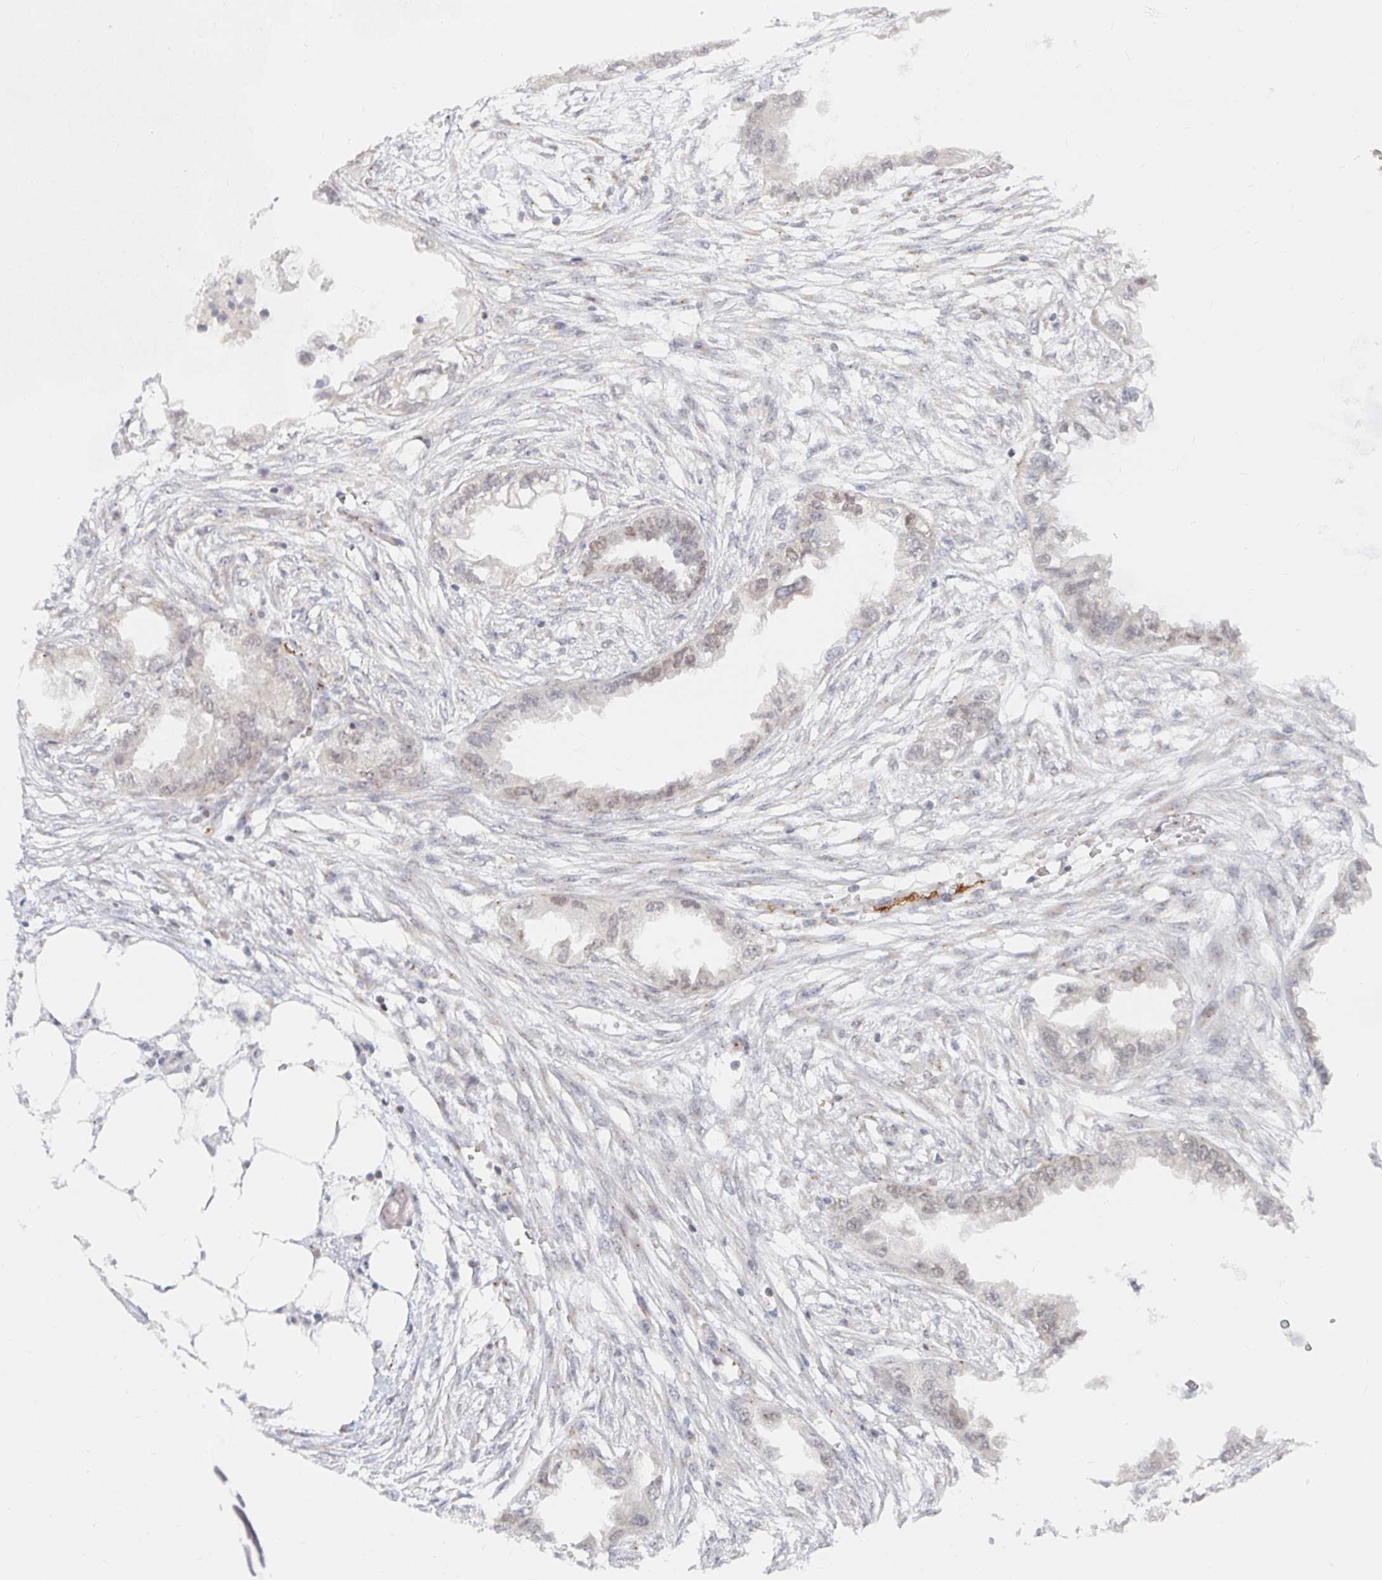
{"staining": {"intensity": "weak", "quantity": "25%-75%", "location": "nuclear"}, "tissue": "endometrial cancer", "cell_type": "Tumor cells", "image_type": "cancer", "snomed": [{"axis": "morphology", "description": "Adenocarcinoma, NOS"}, {"axis": "morphology", "description": "Adenocarcinoma, metastatic, NOS"}, {"axis": "topography", "description": "Adipose tissue"}, {"axis": "topography", "description": "Endometrium"}], "caption": "The micrograph demonstrates staining of endometrial metastatic adenocarcinoma, revealing weak nuclear protein positivity (brown color) within tumor cells.", "gene": "CHD2", "patient": {"sex": "female", "age": 67}}